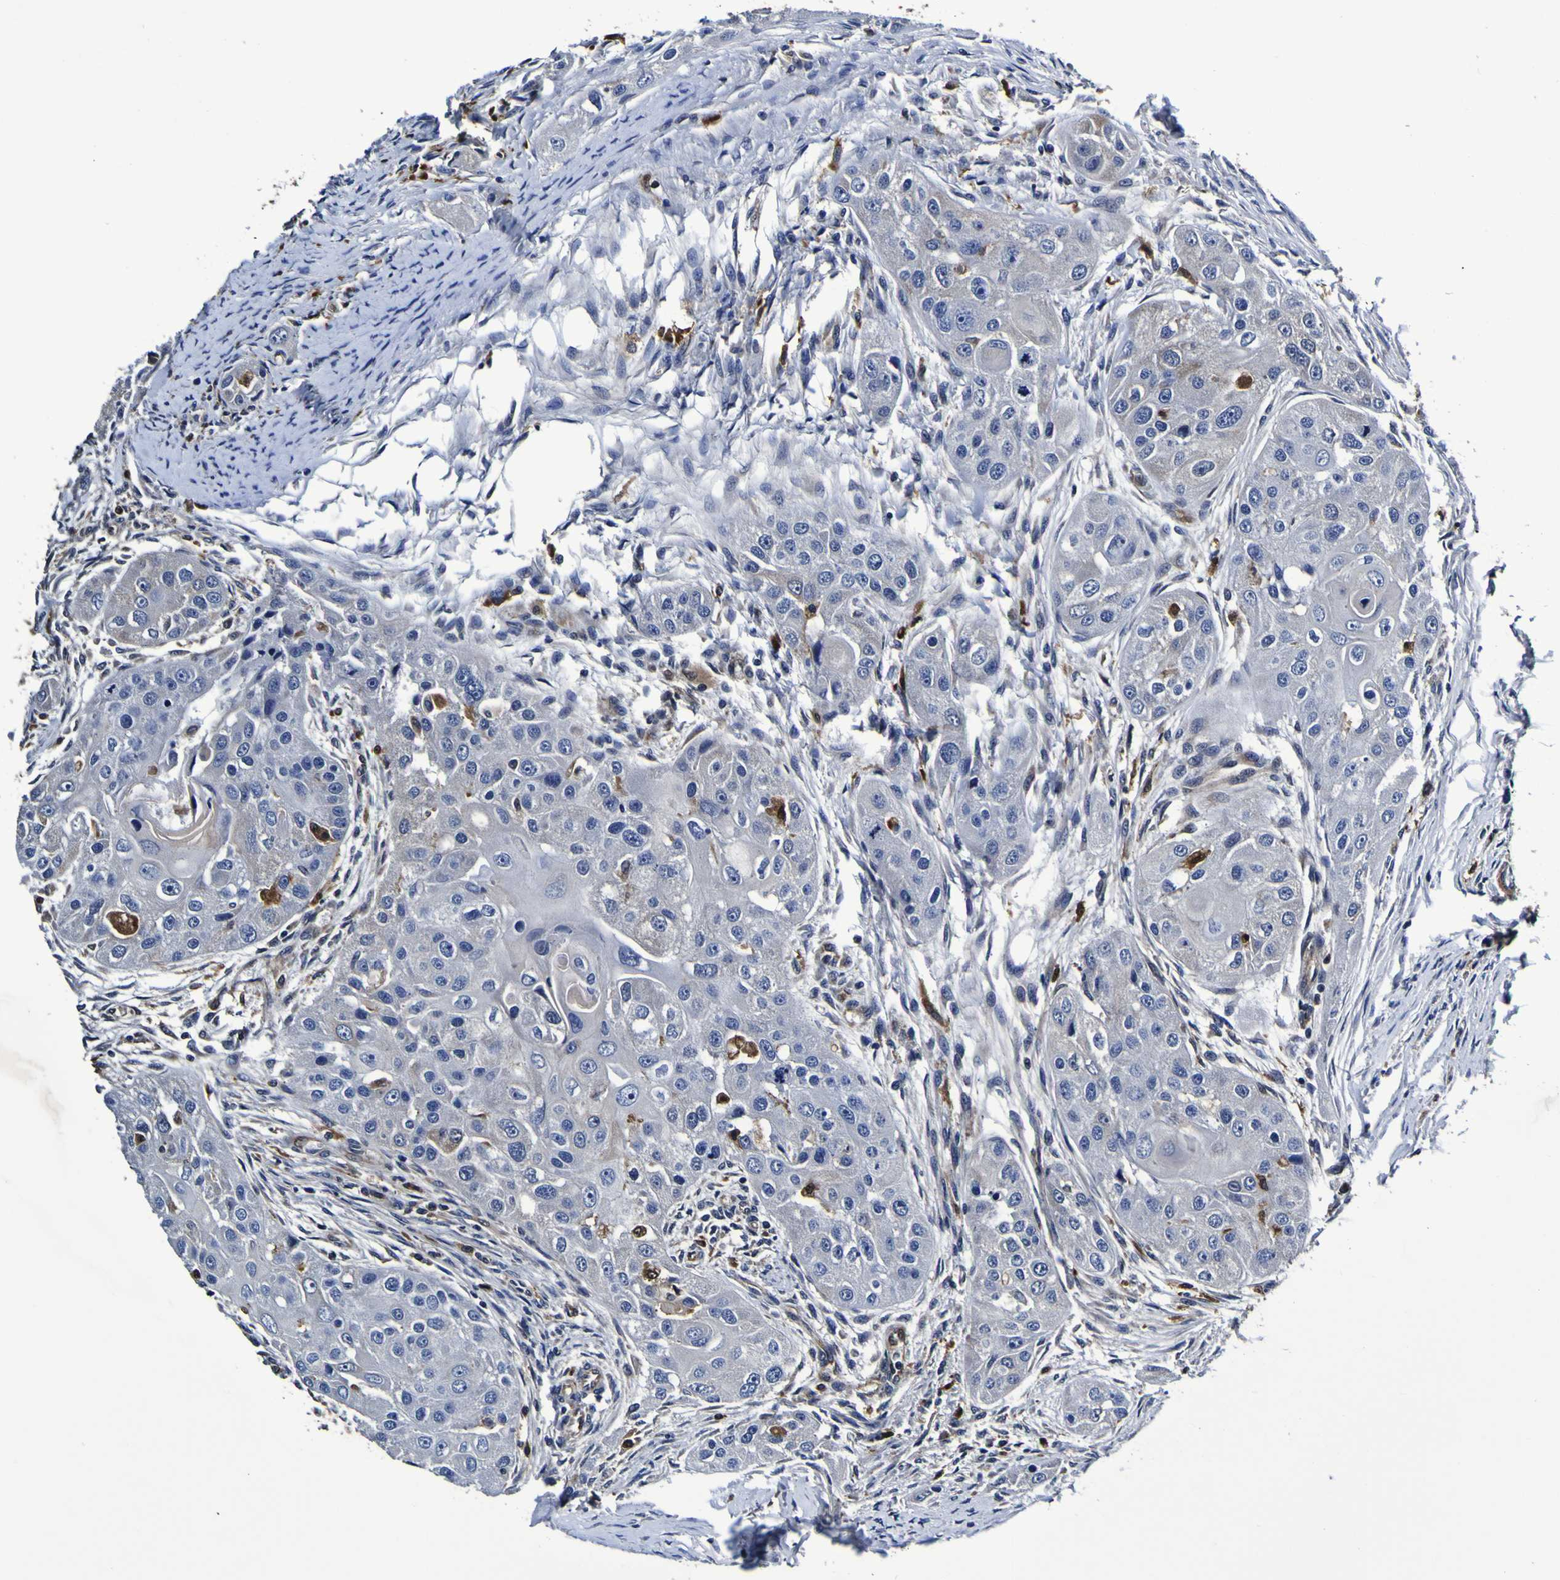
{"staining": {"intensity": "negative", "quantity": "none", "location": "none"}, "tissue": "head and neck cancer", "cell_type": "Tumor cells", "image_type": "cancer", "snomed": [{"axis": "morphology", "description": "Normal tissue, NOS"}, {"axis": "morphology", "description": "Squamous cell carcinoma, NOS"}, {"axis": "topography", "description": "Skeletal muscle"}, {"axis": "topography", "description": "Head-Neck"}], "caption": "A micrograph of human squamous cell carcinoma (head and neck) is negative for staining in tumor cells. (Brightfield microscopy of DAB (3,3'-diaminobenzidine) immunohistochemistry at high magnification).", "gene": "GPX1", "patient": {"sex": "male", "age": 51}}